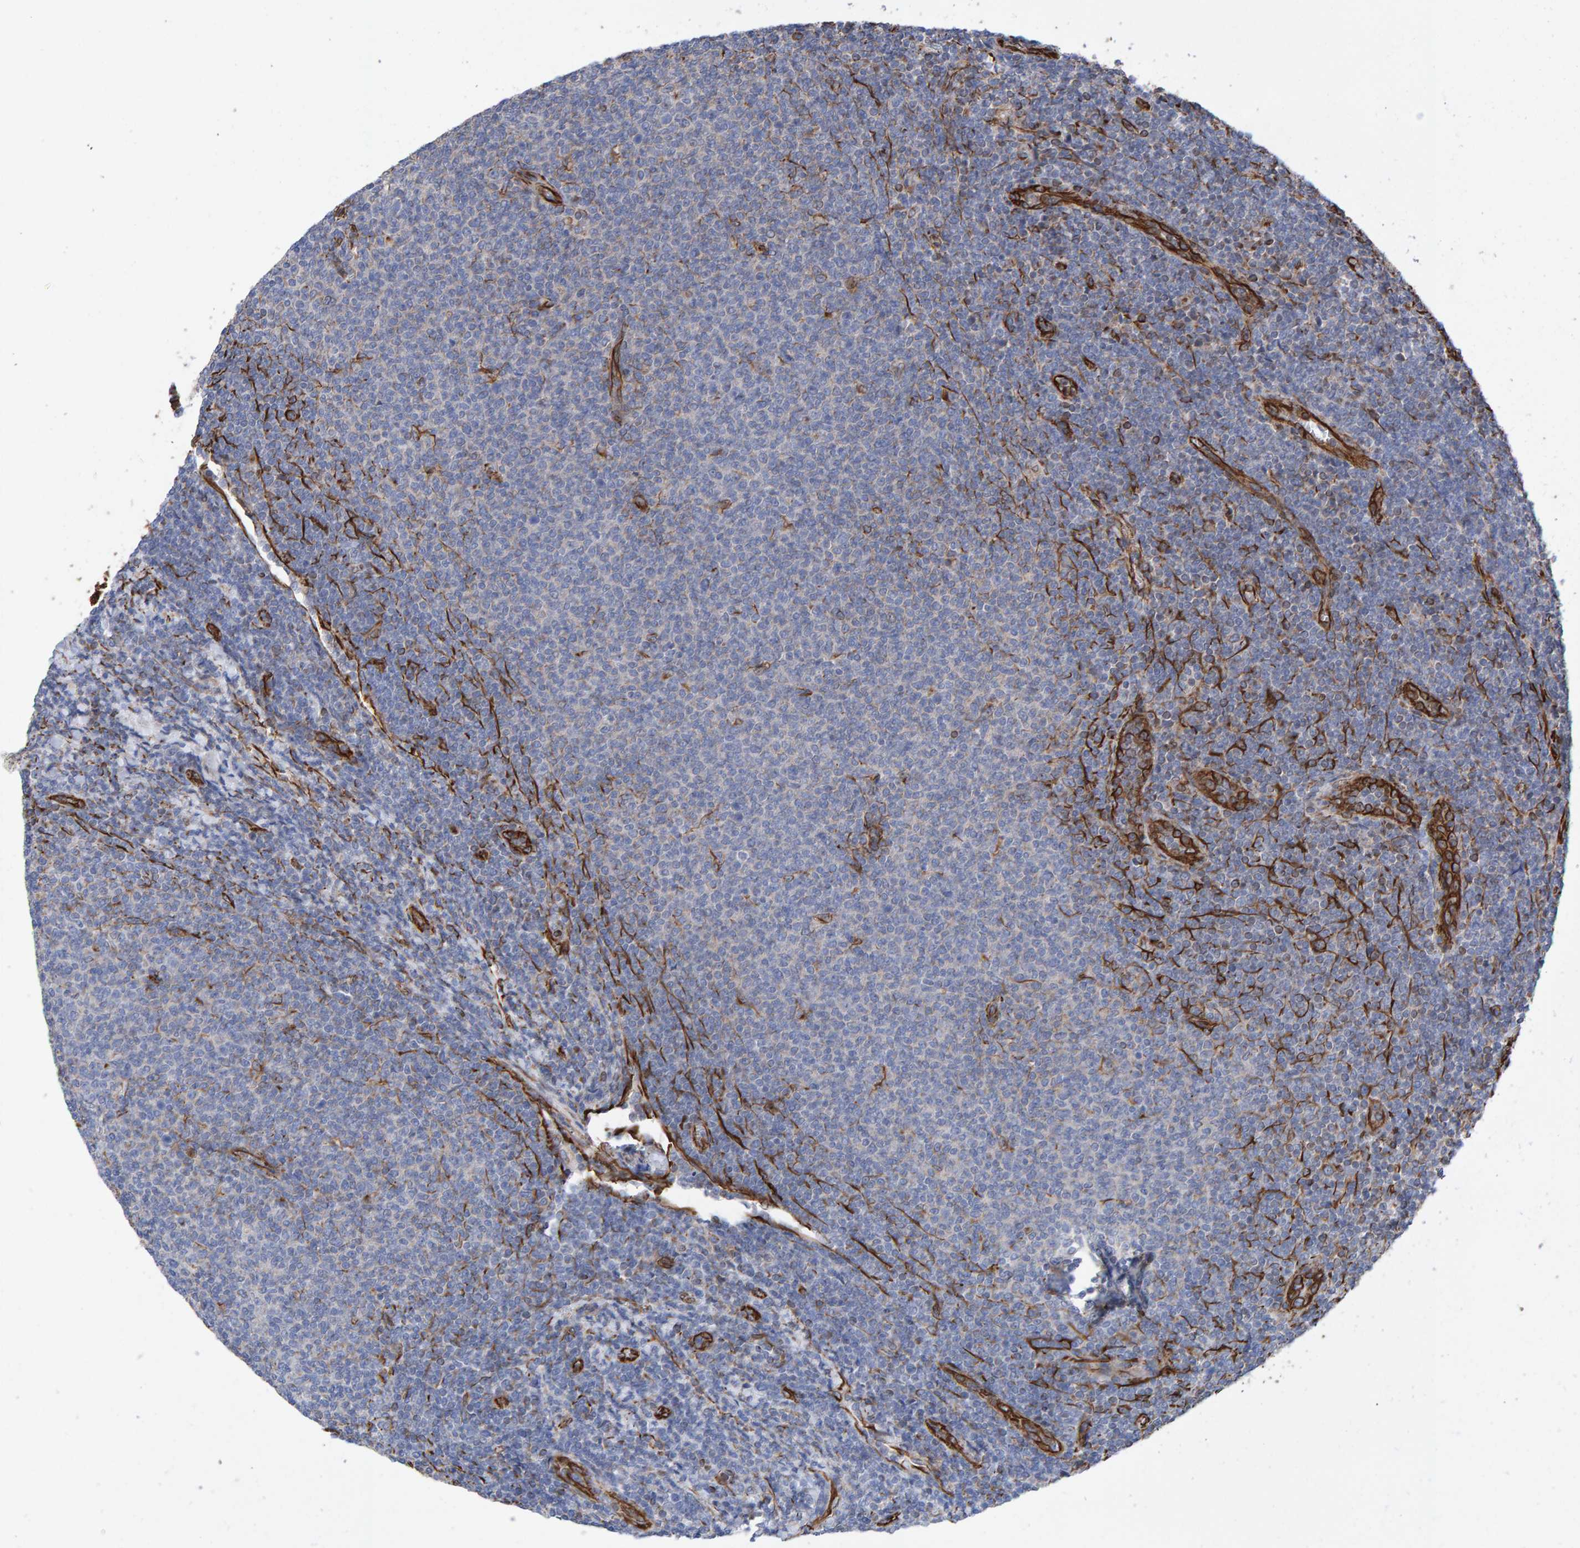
{"staining": {"intensity": "negative", "quantity": "none", "location": "none"}, "tissue": "lymphoma", "cell_type": "Tumor cells", "image_type": "cancer", "snomed": [{"axis": "morphology", "description": "Malignant lymphoma, non-Hodgkin's type, Low grade"}, {"axis": "topography", "description": "Lymph node"}], "caption": "Human lymphoma stained for a protein using IHC reveals no positivity in tumor cells.", "gene": "ZNF347", "patient": {"sex": "male", "age": 66}}